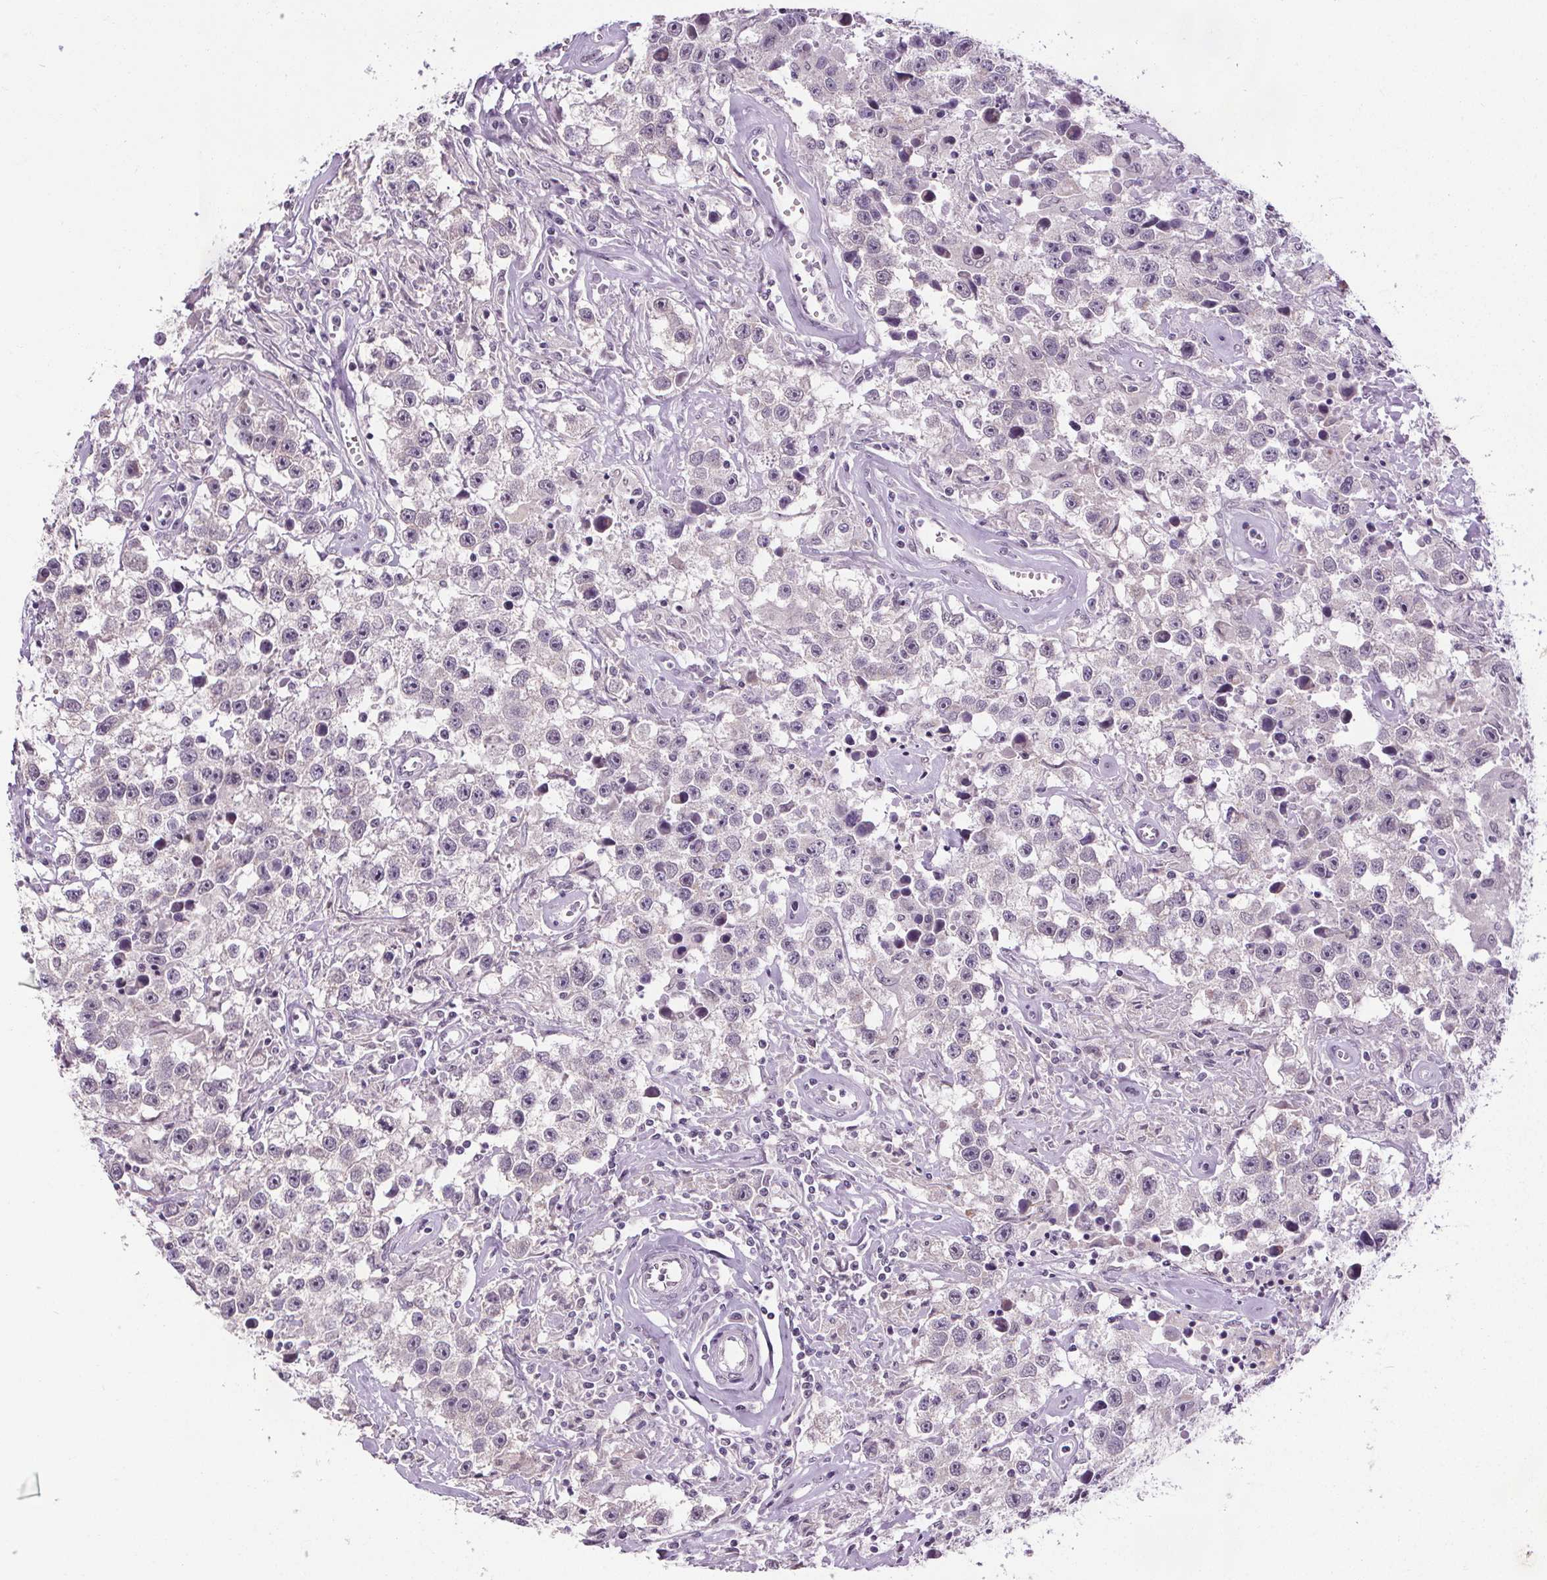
{"staining": {"intensity": "negative", "quantity": "none", "location": "none"}, "tissue": "testis cancer", "cell_type": "Tumor cells", "image_type": "cancer", "snomed": [{"axis": "morphology", "description": "Seminoma, NOS"}, {"axis": "topography", "description": "Testis"}], "caption": "Immunohistochemical staining of testis cancer demonstrates no significant positivity in tumor cells.", "gene": "SLC2A9", "patient": {"sex": "male", "age": 43}}